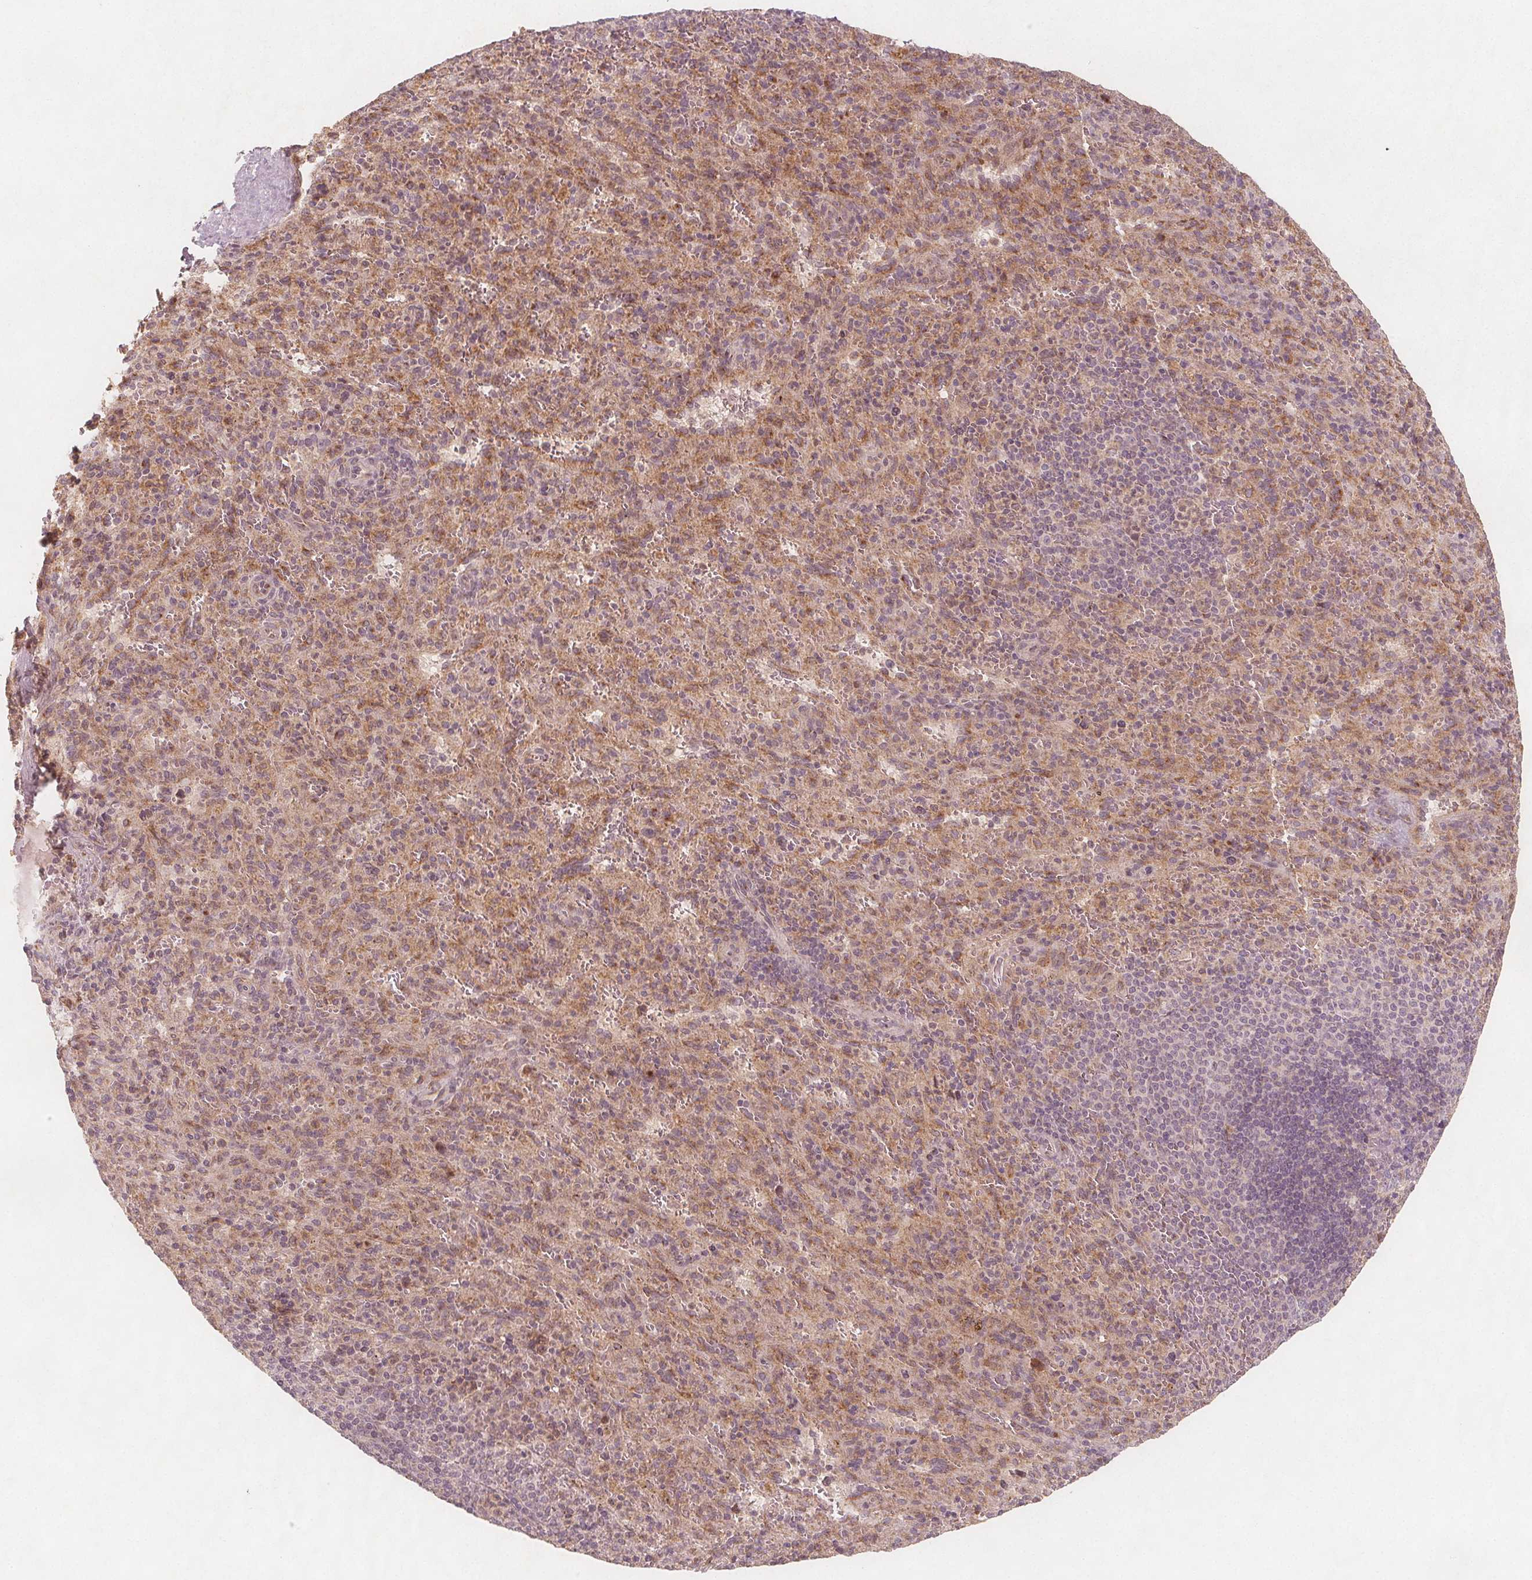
{"staining": {"intensity": "weak", "quantity": "25%-75%", "location": "cytoplasmic/membranous"}, "tissue": "spleen", "cell_type": "Cells in red pulp", "image_type": "normal", "snomed": [{"axis": "morphology", "description": "Normal tissue, NOS"}, {"axis": "topography", "description": "Spleen"}], "caption": "The histopathology image displays immunohistochemical staining of benign spleen. There is weak cytoplasmic/membranous expression is present in about 25%-75% of cells in red pulp.", "gene": "NCSTN", "patient": {"sex": "male", "age": 57}}